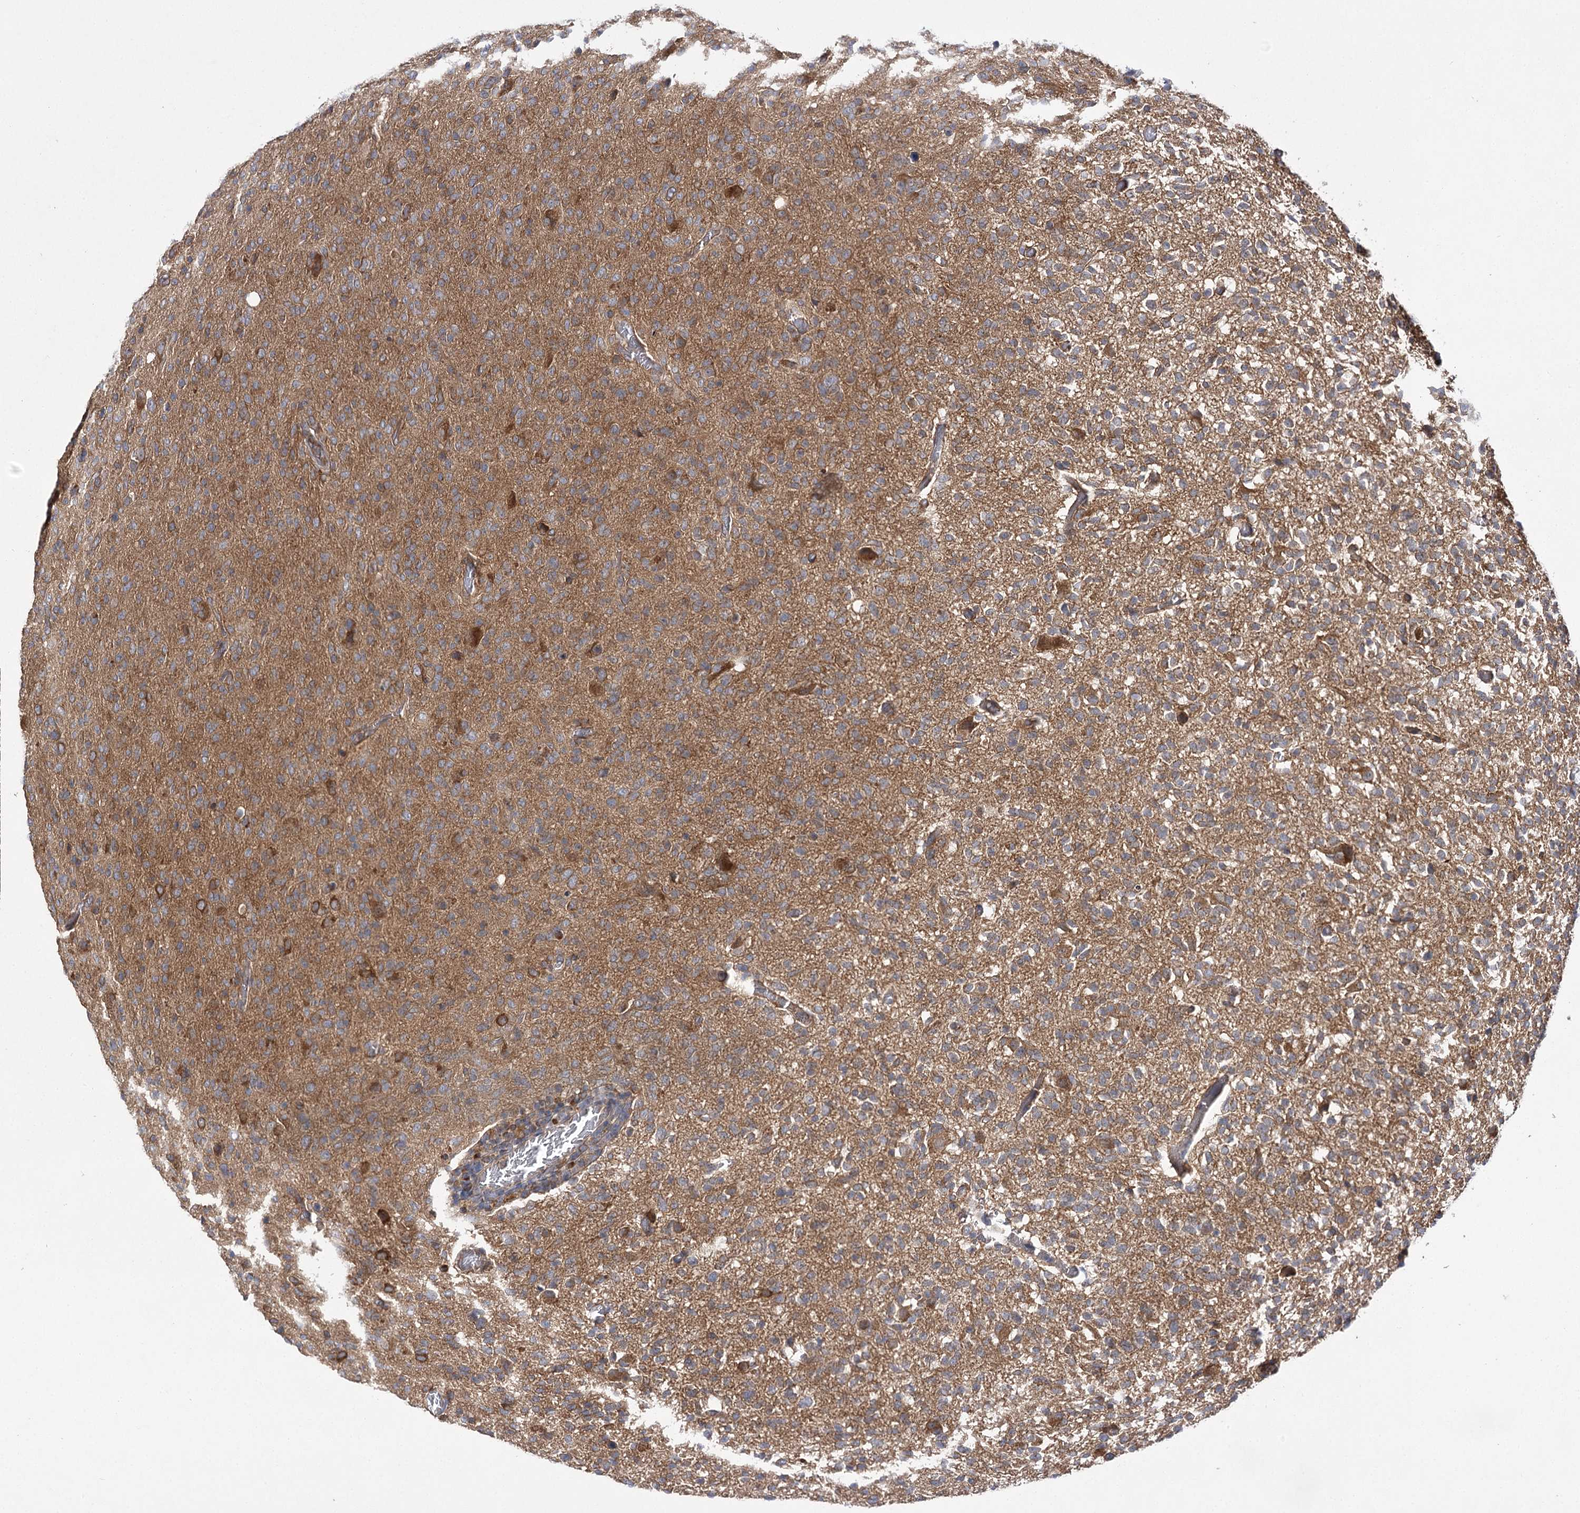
{"staining": {"intensity": "moderate", "quantity": "<25%", "location": "cytoplasmic/membranous"}, "tissue": "glioma", "cell_type": "Tumor cells", "image_type": "cancer", "snomed": [{"axis": "morphology", "description": "Glioma, malignant, High grade"}, {"axis": "topography", "description": "Brain"}], "caption": "Brown immunohistochemical staining in human glioma exhibits moderate cytoplasmic/membranous expression in about <25% of tumor cells. (IHC, brightfield microscopy, high magnification).", "gene": "BCR", "patient": {"sex": "female", "age": 57}}